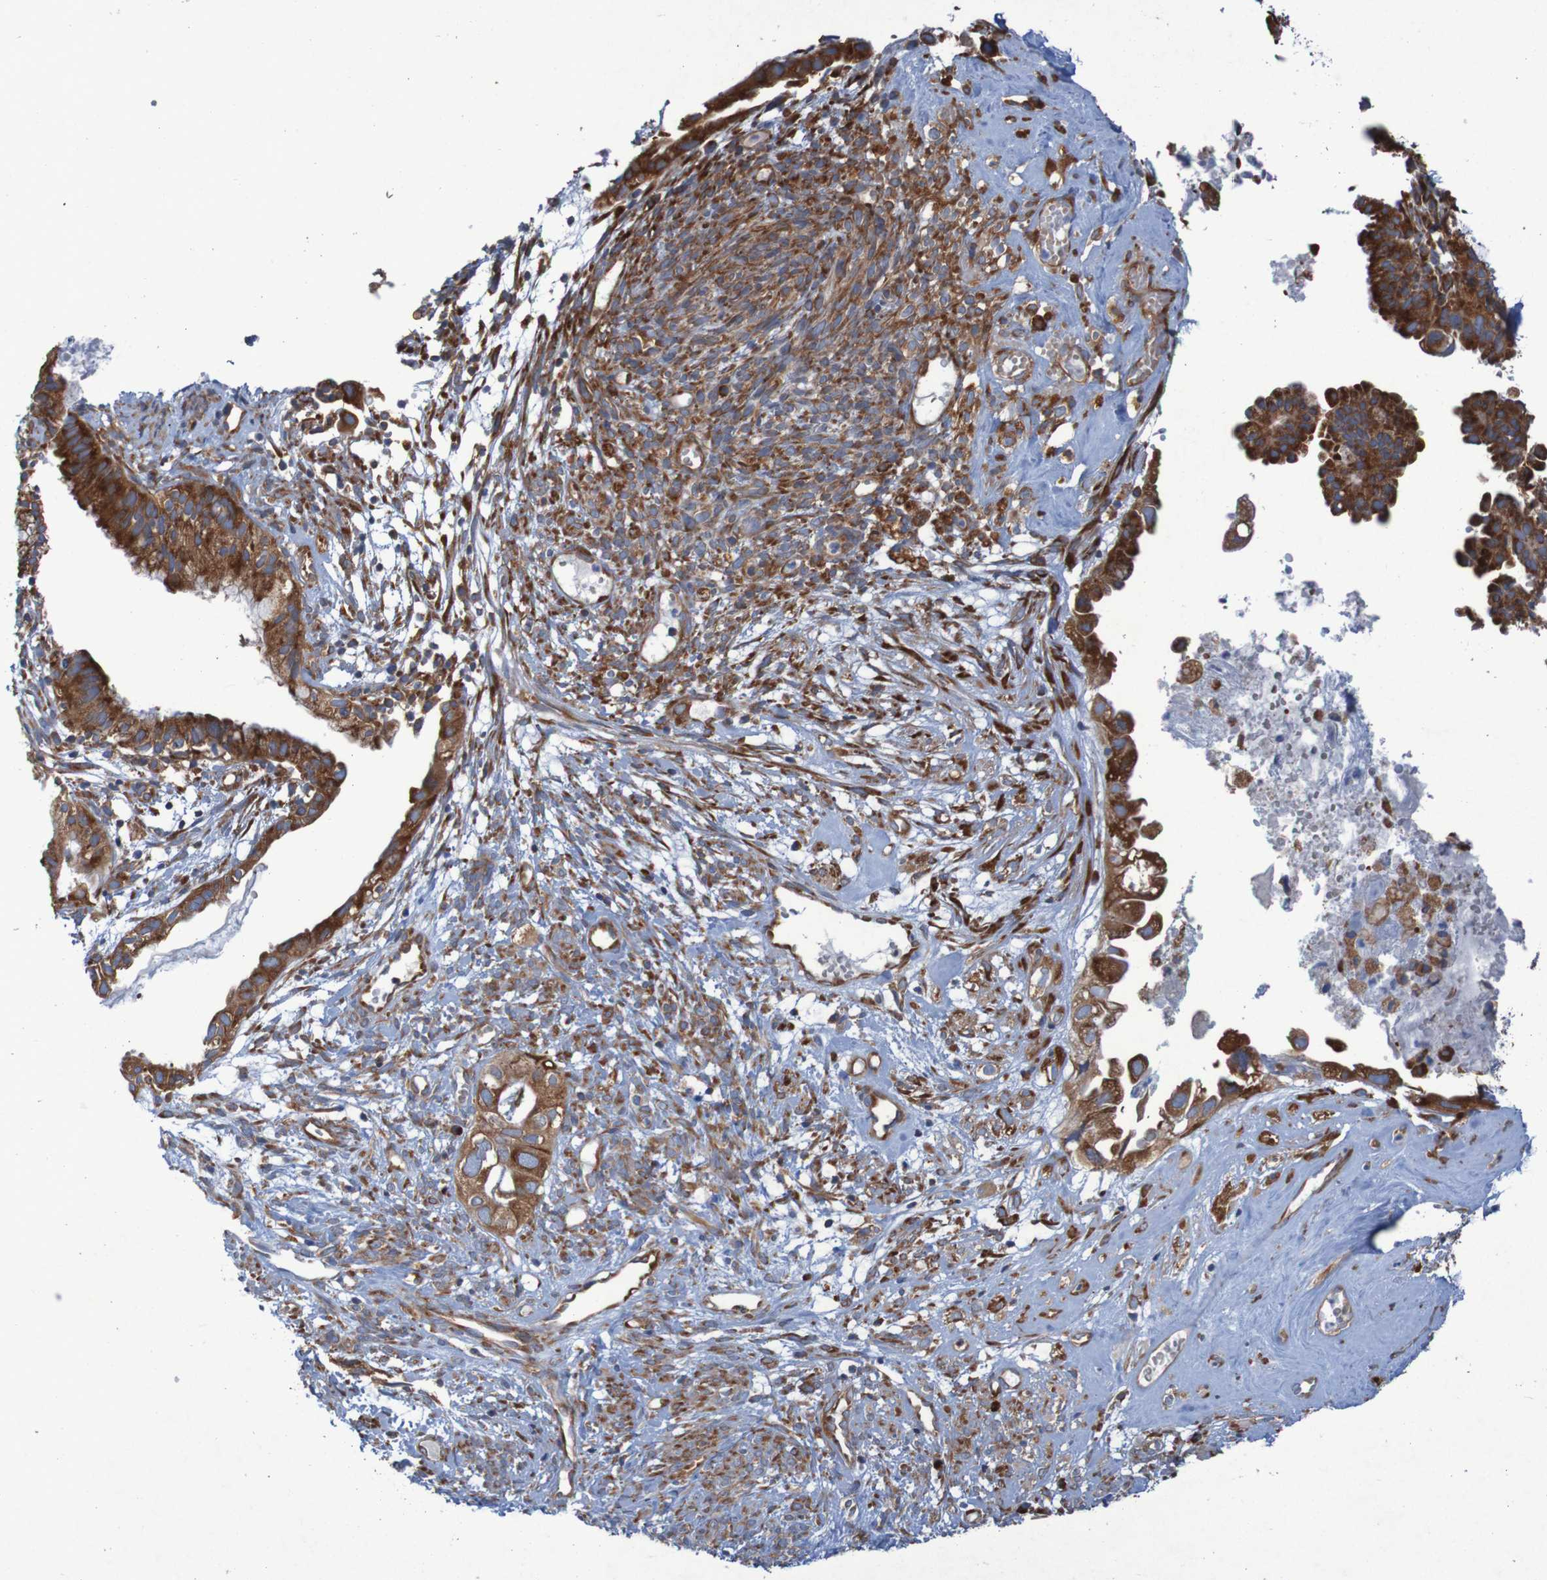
{"staining": {"intensity": "strong", "quantity": ">75%", "location": "cytoplasmic/membranous"}, "tissue": "cervical cancer", "cell_type": "Tumor cells", "image_type": "cancer", "snomed": [{"axis": "morphology", "description": "Normal tissue, NOS"}, {"axis": "morphology", "description": "Adenocarcinoma, NOS"}, {"axis": "topography", "description": "Cervix"}, {"axis": "topography", "description": "Endometrium"}], "caption": "Protein expression analysis of human cervical adenocarcinoma reveals strong cytoplasmic/membranous positivity in about >75% of tumor cells. (DAB (3,3'-diaminobenzidine) = brown stain, brightfield microscopy at high magnification).", "gene": "RPL10", "patient": {"sex": "female", "age": 86}}